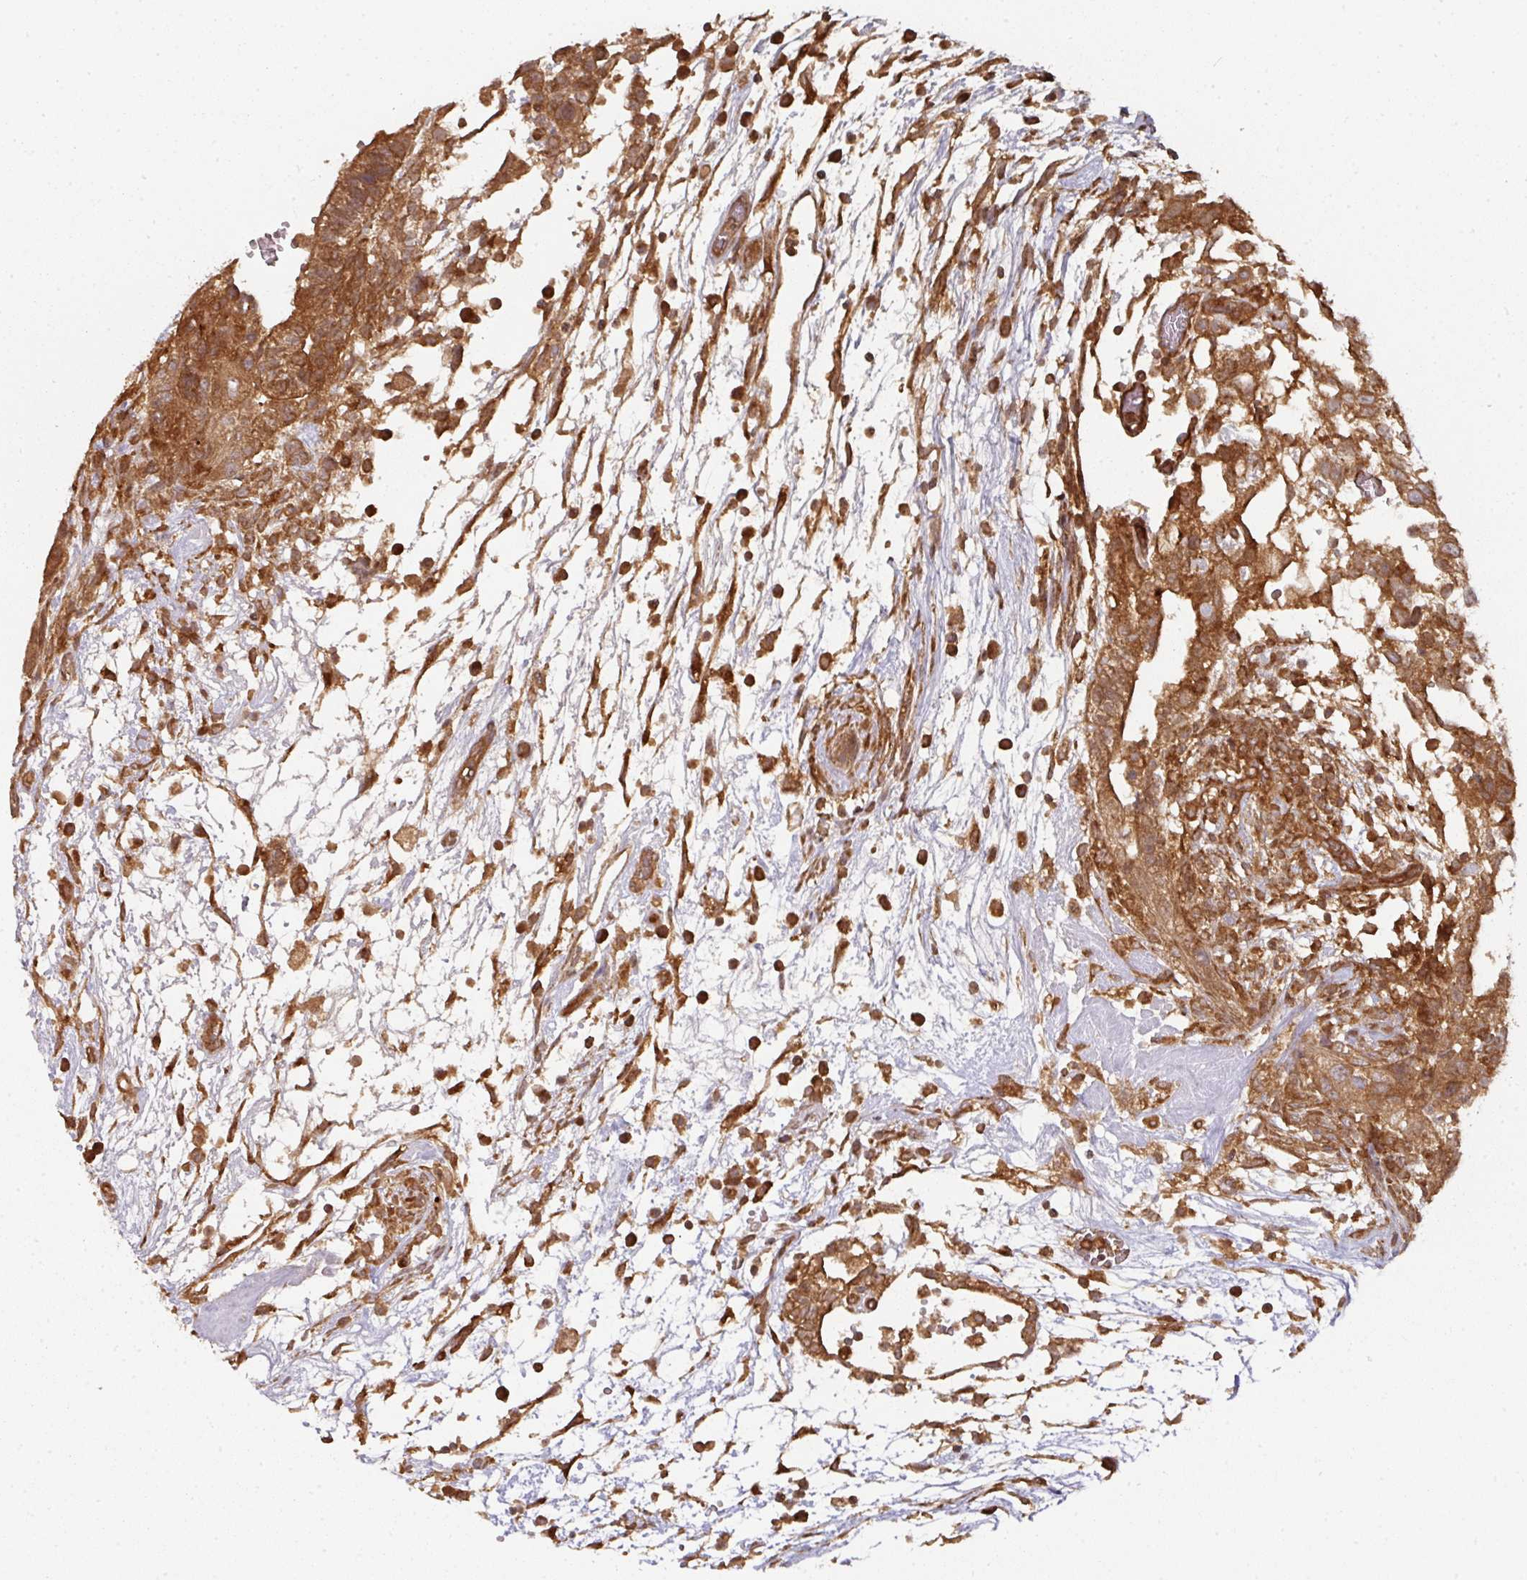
{"staining": {"intensity": "strong", "quantity": ">75%", "location": "cytoplasmic/membranous"}, "tissue": "testis cancer", "cell_type": "Tumor cells", "image_type": "cancer", "snomed": [{"axis": "morphology", "description": "Carcinoma, Embryonal, NOS"}, {"axis": "topography", "description": "Testis"}], "caption": "Tumor cells display strong cytoplasmic/membranous positivity in about >75% of cells in testis embryonal carcinoma. The staining is performed using DAB brown chromogen to label protein expression. The nuclei are counter-stained blue using hematoxylin.", "gene": "EIF4EBP2", "patient": {"sex": "male", "age": 32}}